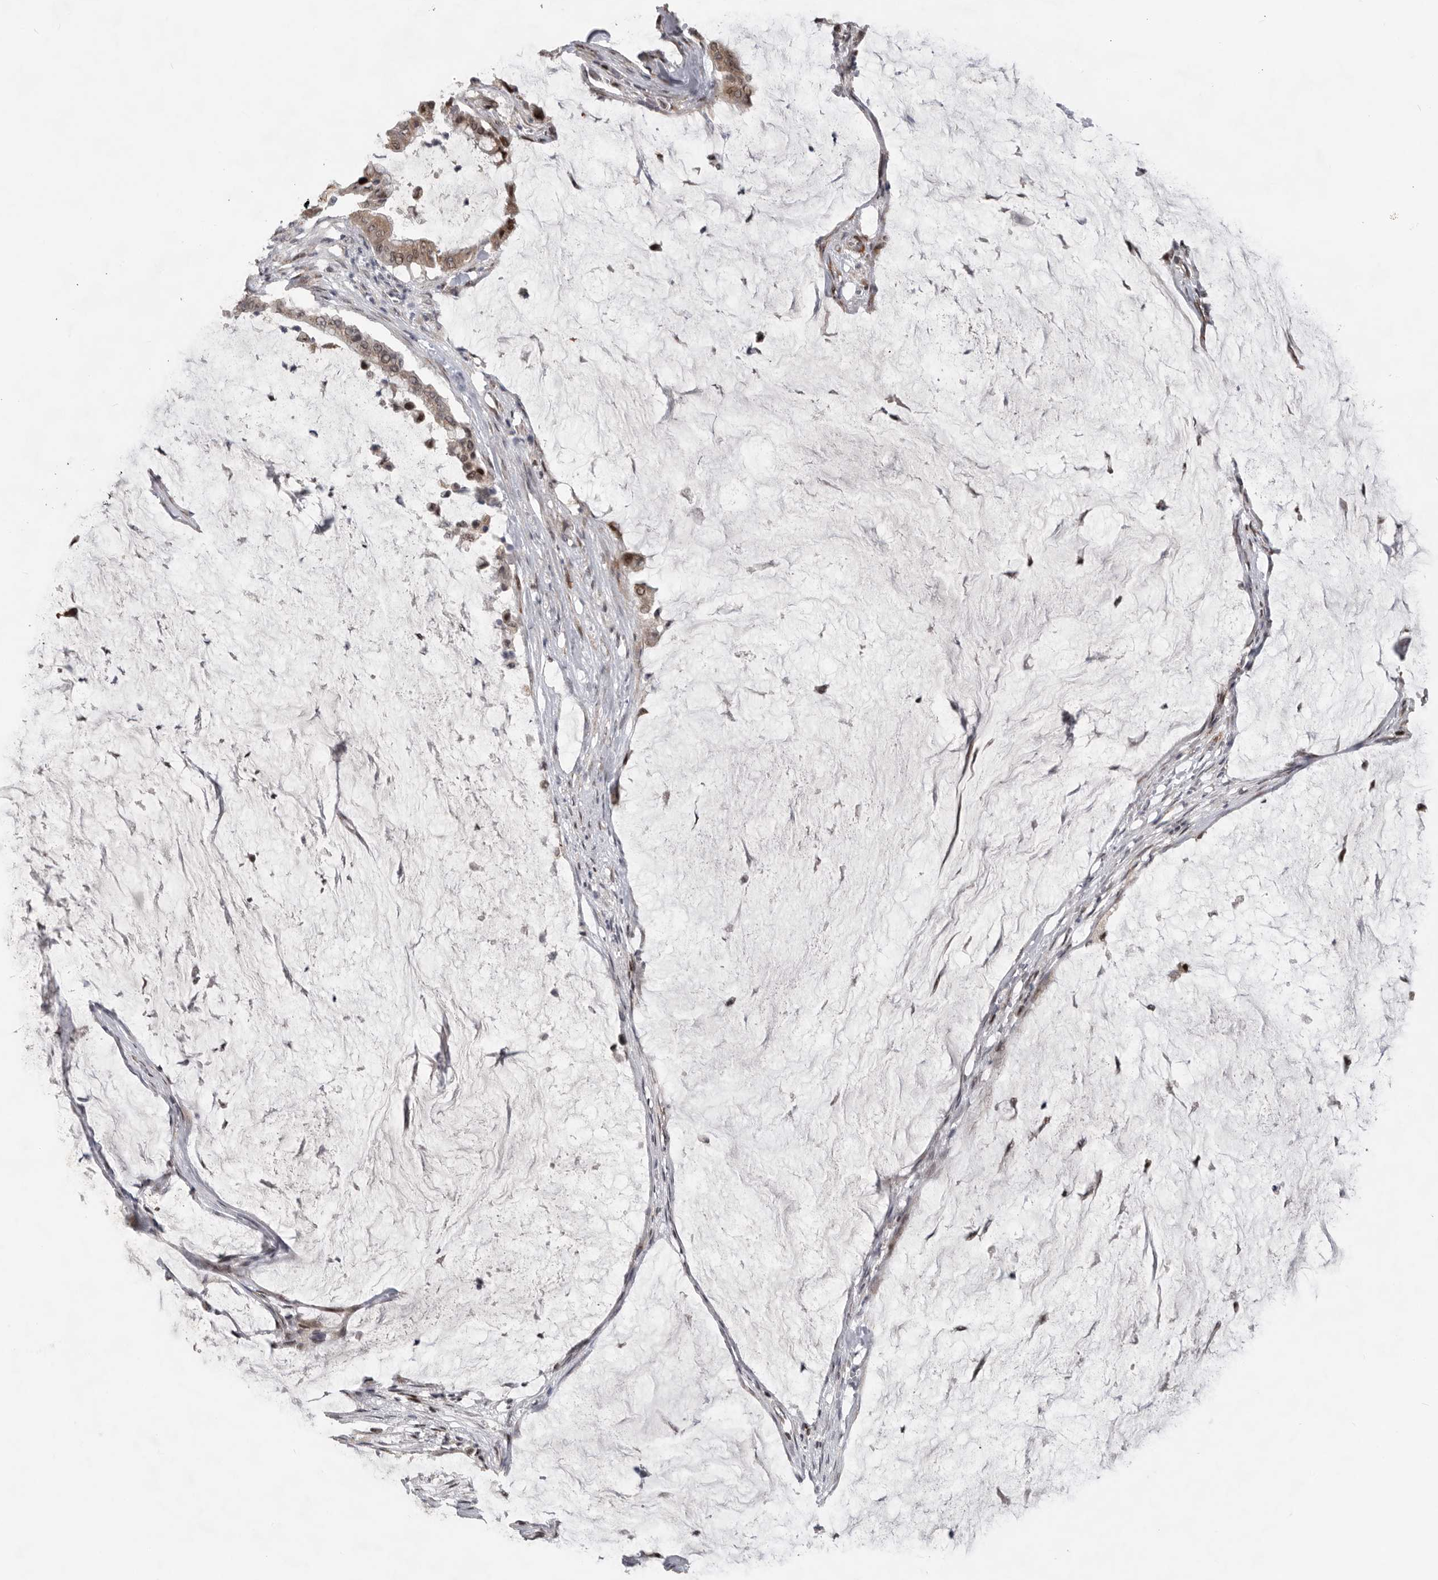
{"staining": {"intensity": "weak", "quantity": "25%-75%", "location": "cytoplasmic/membranous"}, "tissue": "pancreatic cancer", "cell_type": "Tumor cells", "image_type": "cancer", "snomed": [{"axis": "morphology", "description": "Adenocarcinoma, NOS"}, {"axis": "topography", "description": "Pancreas"}], "caption": "Immunohistochemistry (IHC) of human pancreatic cancer (adenocarcinoma) demonstrates low levels of weak cytoplasmic/membranous staining in about 25%-75% of tumor cells.", "gene": "PCMTD1", "patient": {"sex": "male", "age": 41}}